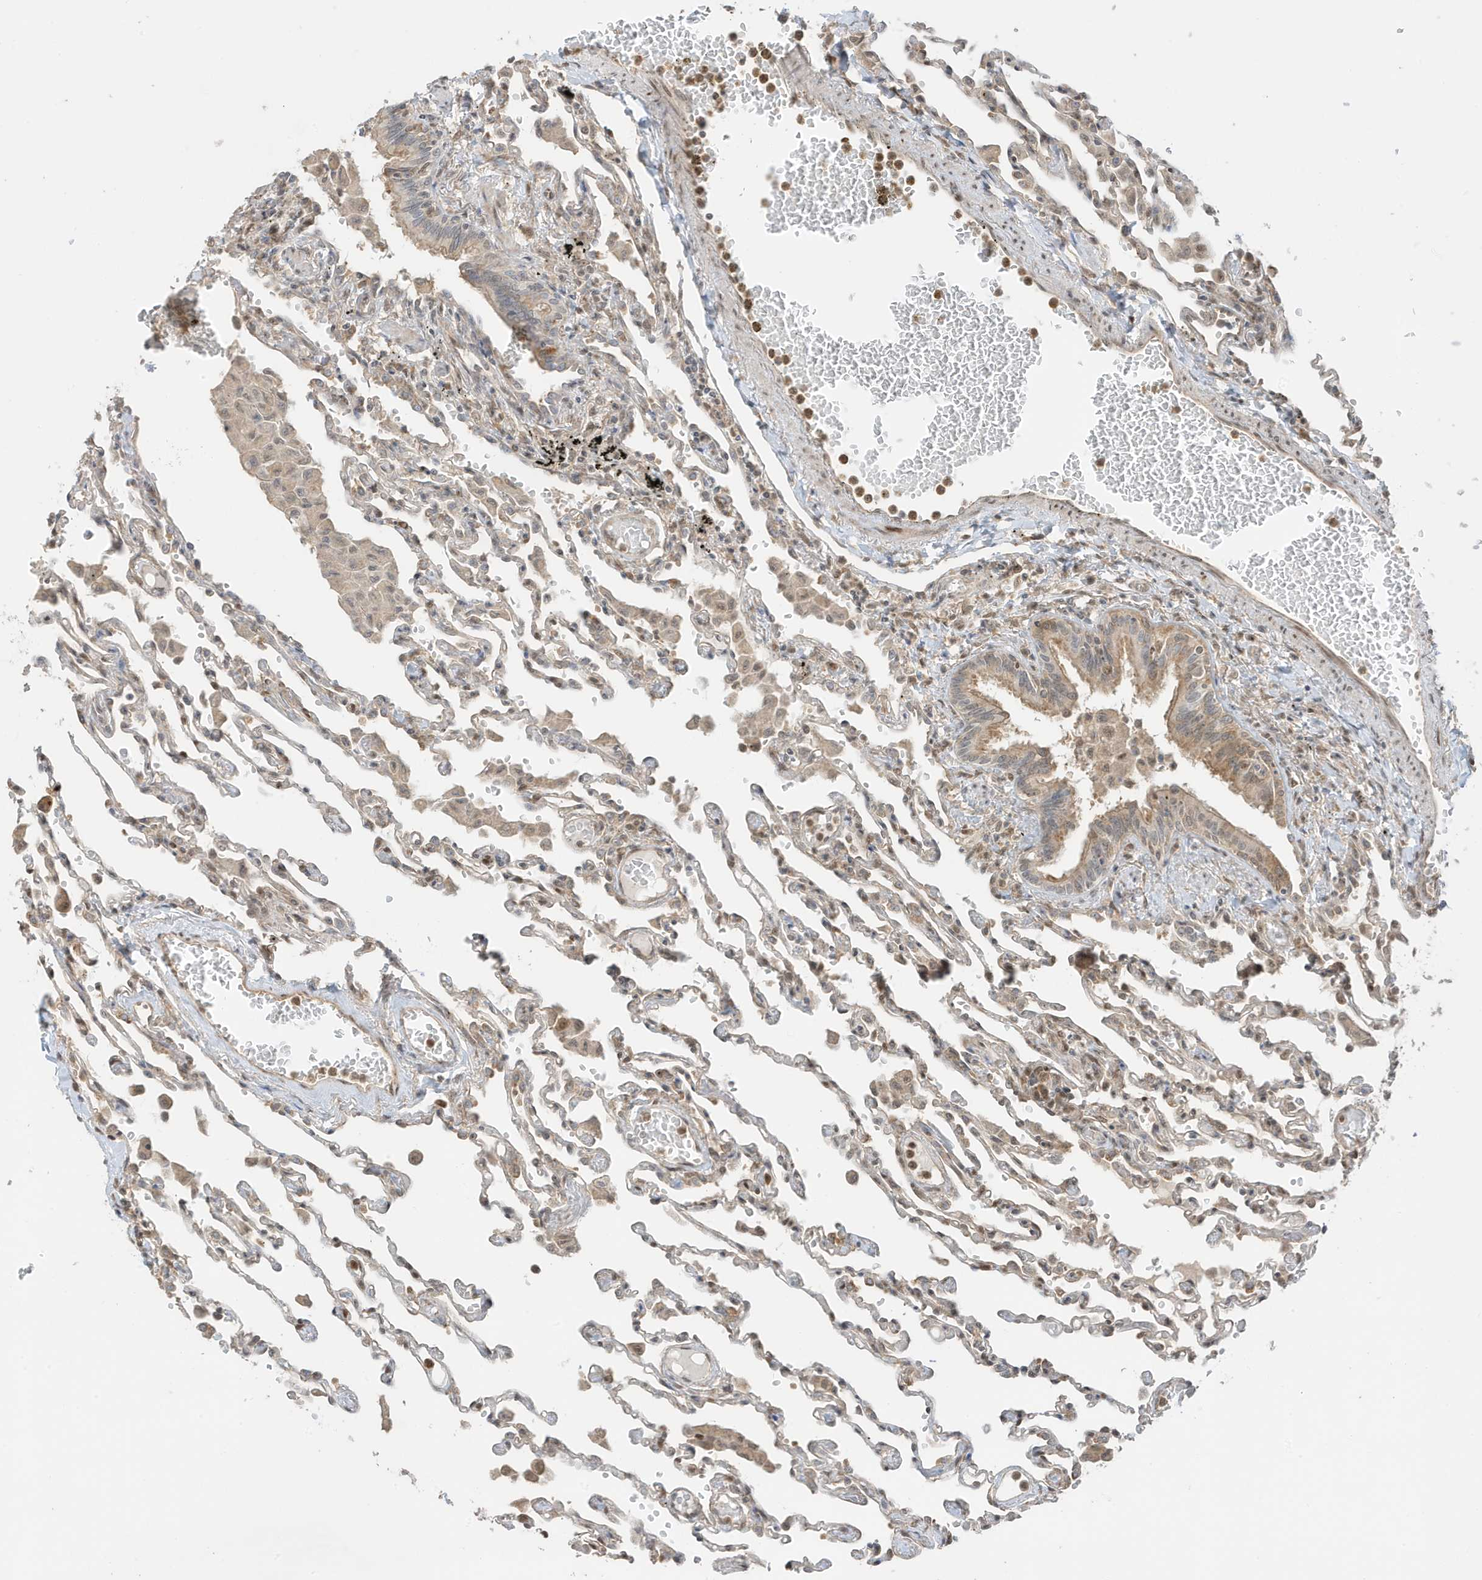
{"staining": {"intensity": "moderate", "quantity": "<25%", "location": "cytoplasmic/membranous,nuclear"}, "tissue": "lung", "cell_type": "Alveolar cells", "image_type": "normal", "snomed": [{"axis": "morphology", "description": "Normal tissue, NOS"}, {"axis": "topography", "description": "Bronchus"}, {"axis": "topography", "description": "Lung"}], "caption": "Alveolar cells display low levels of moderate cytoplasmic/membranous,nuclear staining in about <25% of cells in normal lung. The staining was performed using DAB to visualize the protein expression in brown, while the nuclei were stained in blue with hematoxylin (Magnification: 20x).", "gene": "ZBTB41", "patient": {"sex": "female", "age": 49}}